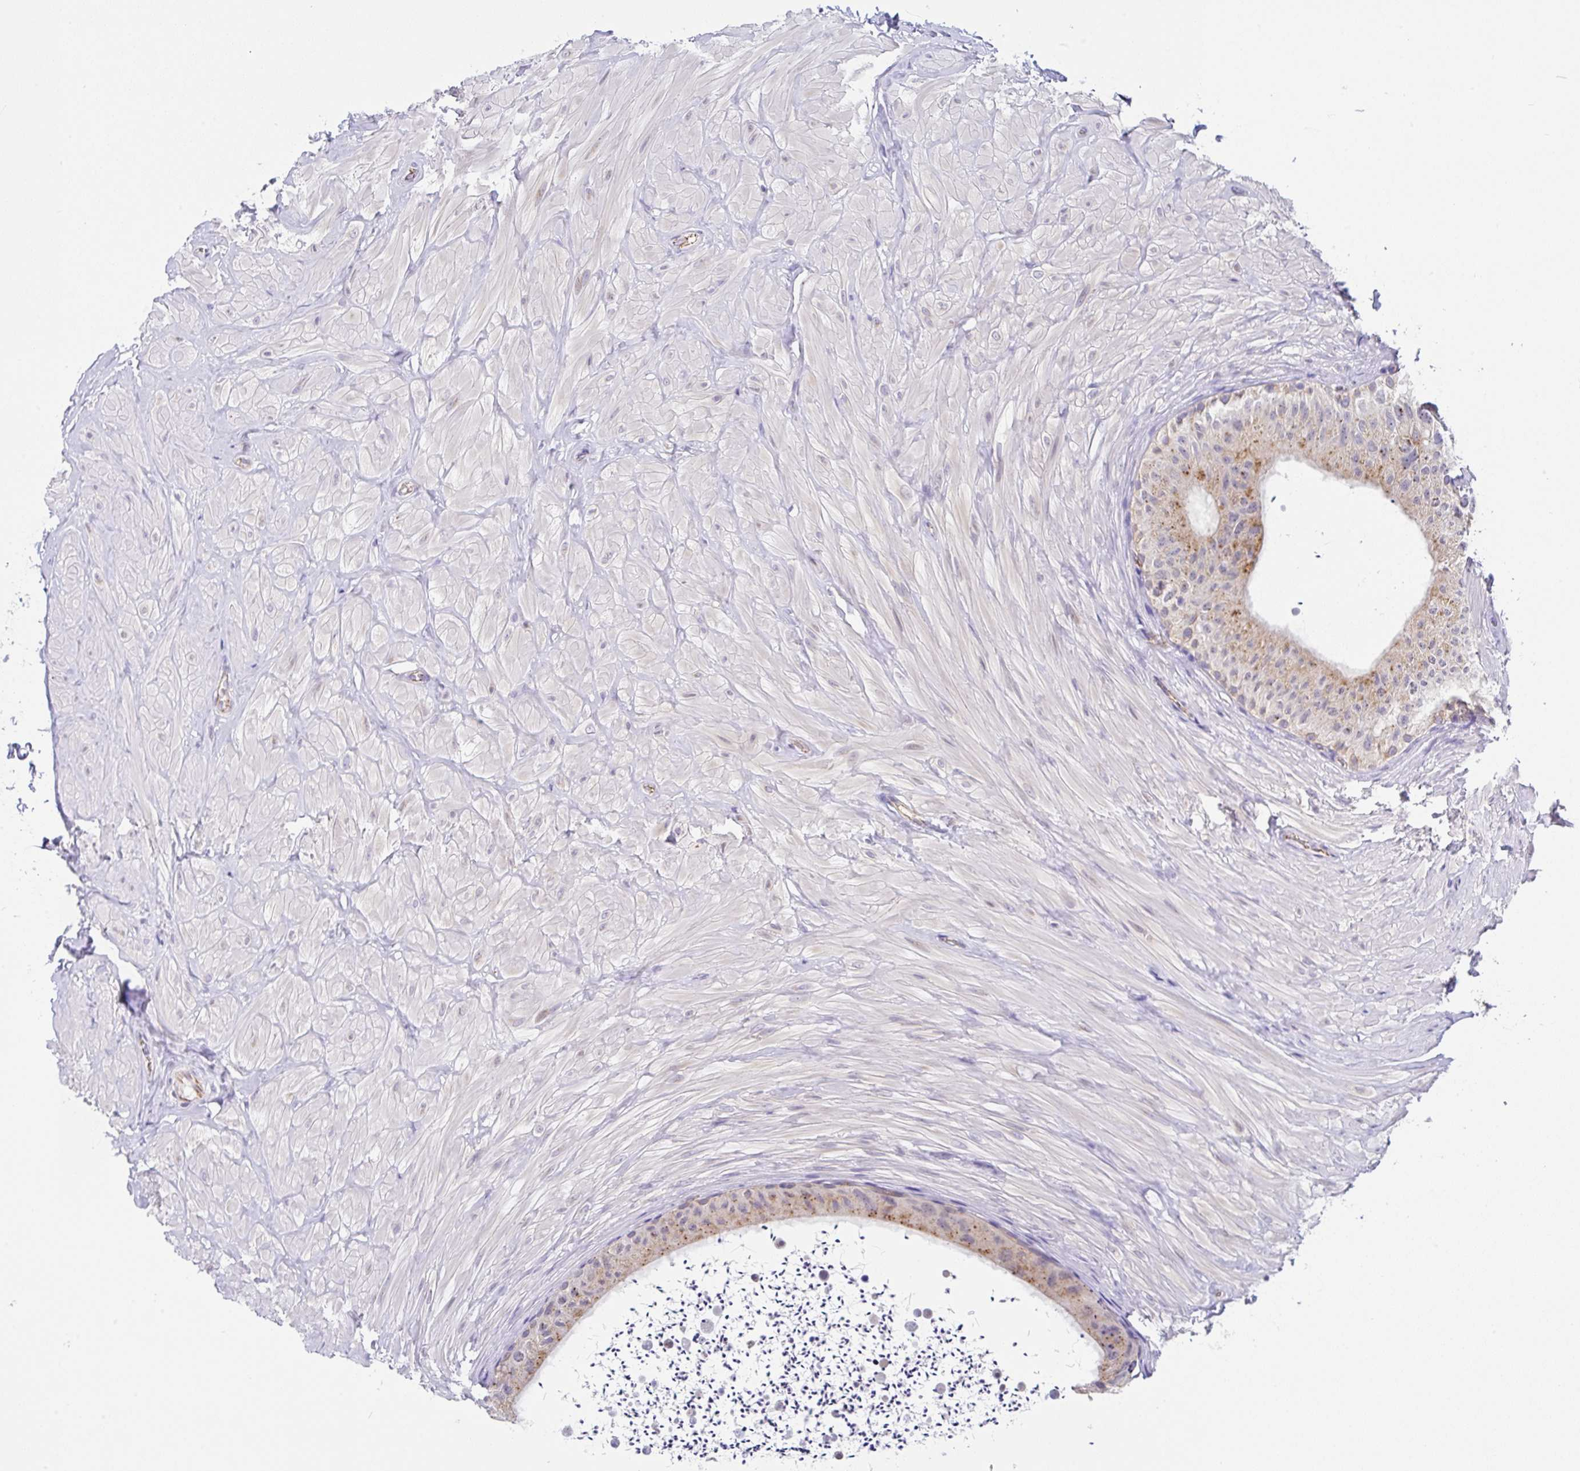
{"staining": {"intensity": "moderate", "quantity": "<25%", "location": "cytoplasmic/membranous"}, "tissue": "epididymis", "cell_type": "Glandular cells", "image_type": "normal", "snomed": [{"axis": "morphology", "description": "Normal tissue, NOS"}, {"axis": "topography", "description": "Epididymis"}, {"axis": "topography", "description": "Peripheral nerve tissue"}], "caption": "Brown immunohistochemical staining in normal human epididymis shows moderate cytoplasmic/membranous staining in approximately <25% of glandular cells. The protein of interest is shown in brown color, while the nuclei are stained blue.", "gene": "CGNL1", "patient": {"sex": "male", "age": 32}}